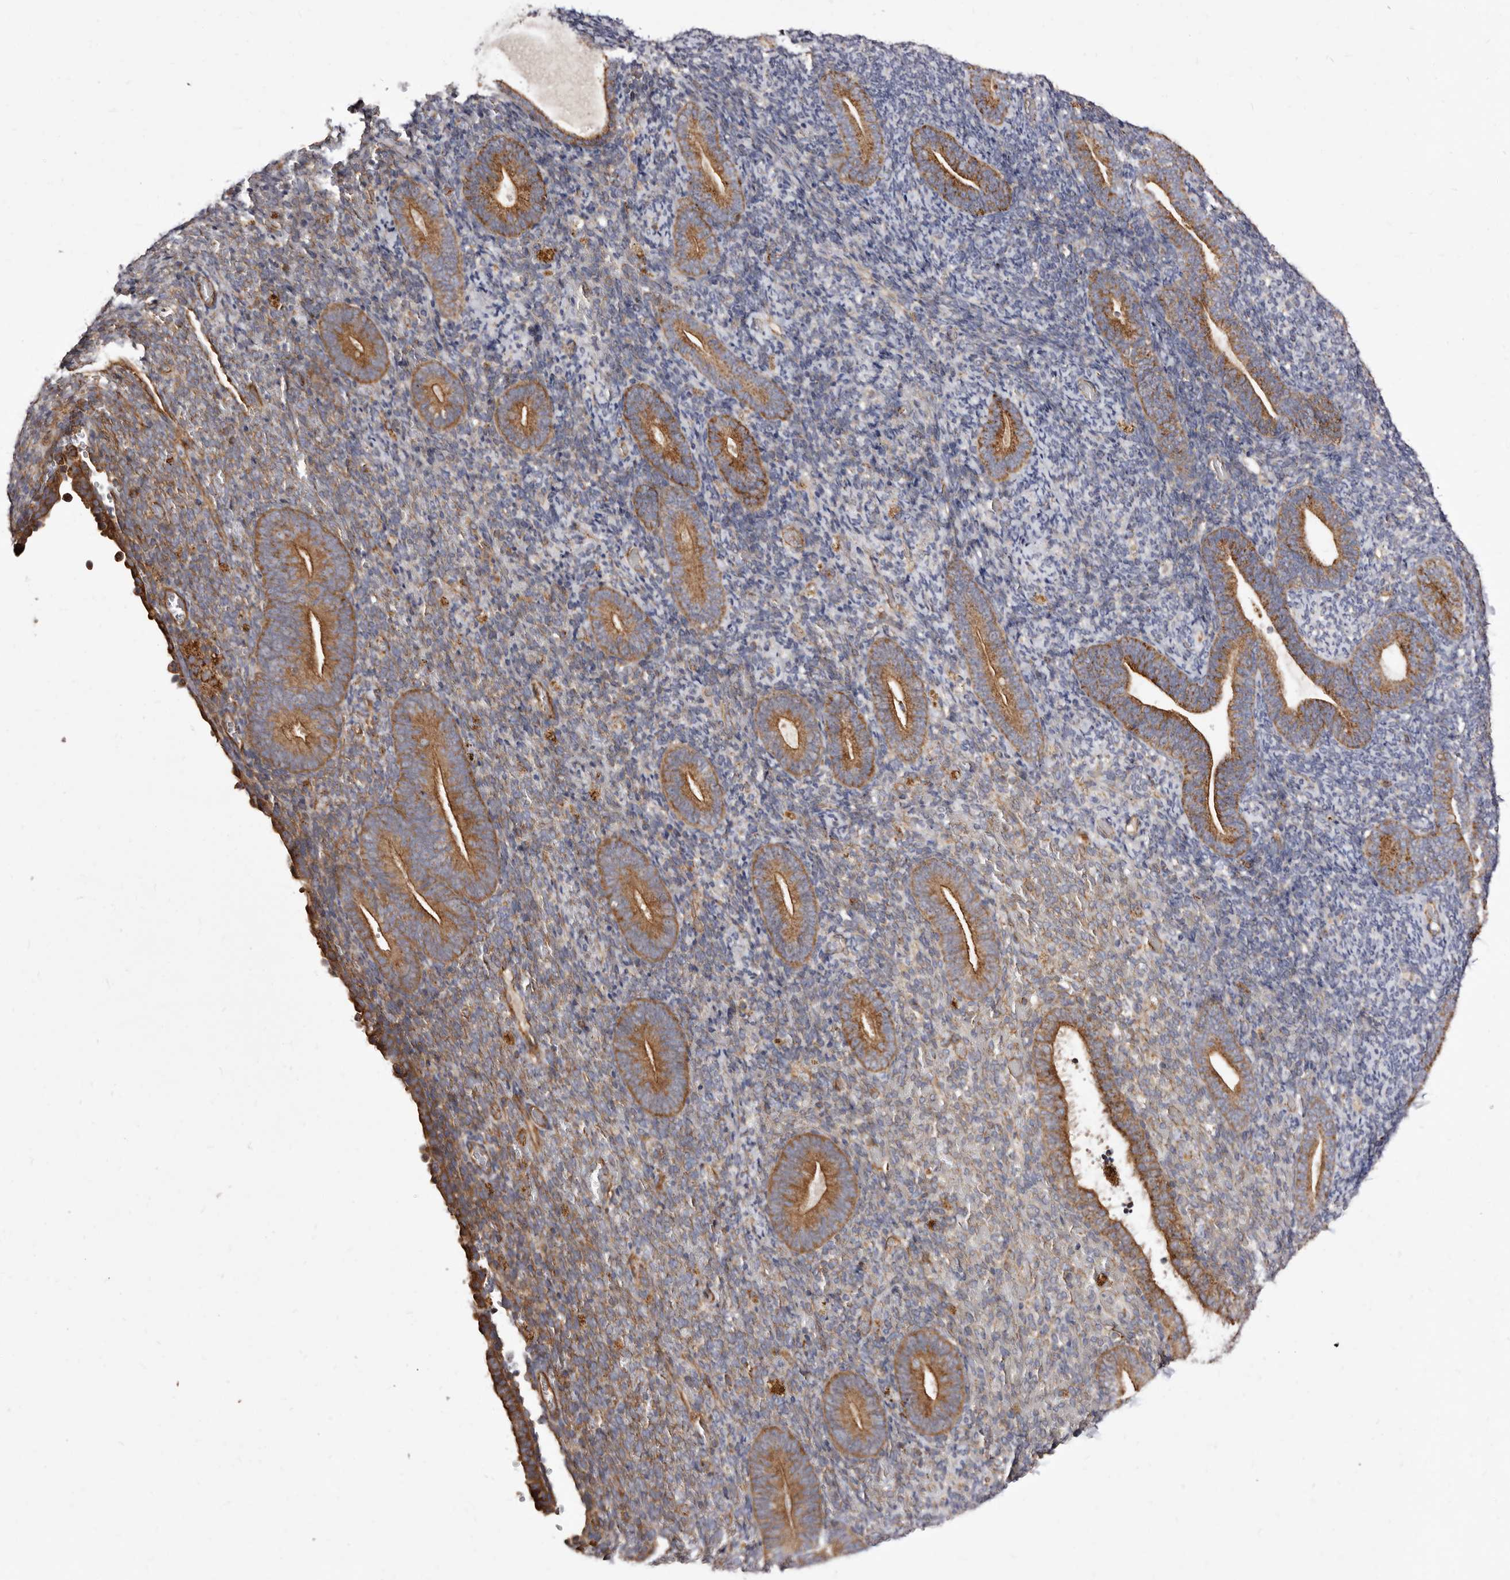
{"staining": {"intensity": "moderate", "quantity": "25%-75%", "location": "cytoplasmic/membranous"}, "tissue": "endometrium", "cell_type": "Cells in endometrial stroma", "image_type": "normal", "snomed": [{"axis": "morphology", "description": "Normal tissue, NOS"}, {"axis": "topography", "description": "Endometrium"}], "caption": "A brown stain labels moderate cytoplasmic/membranous positivity of a protein in cells in endometrial stroma of benign endometrium. Immunohistochemistry (ihc) stains the protein in brown and the nuclei are stained blue.", "gene": "LUZP1", "patient": {"sex": "female", "age": 51}}